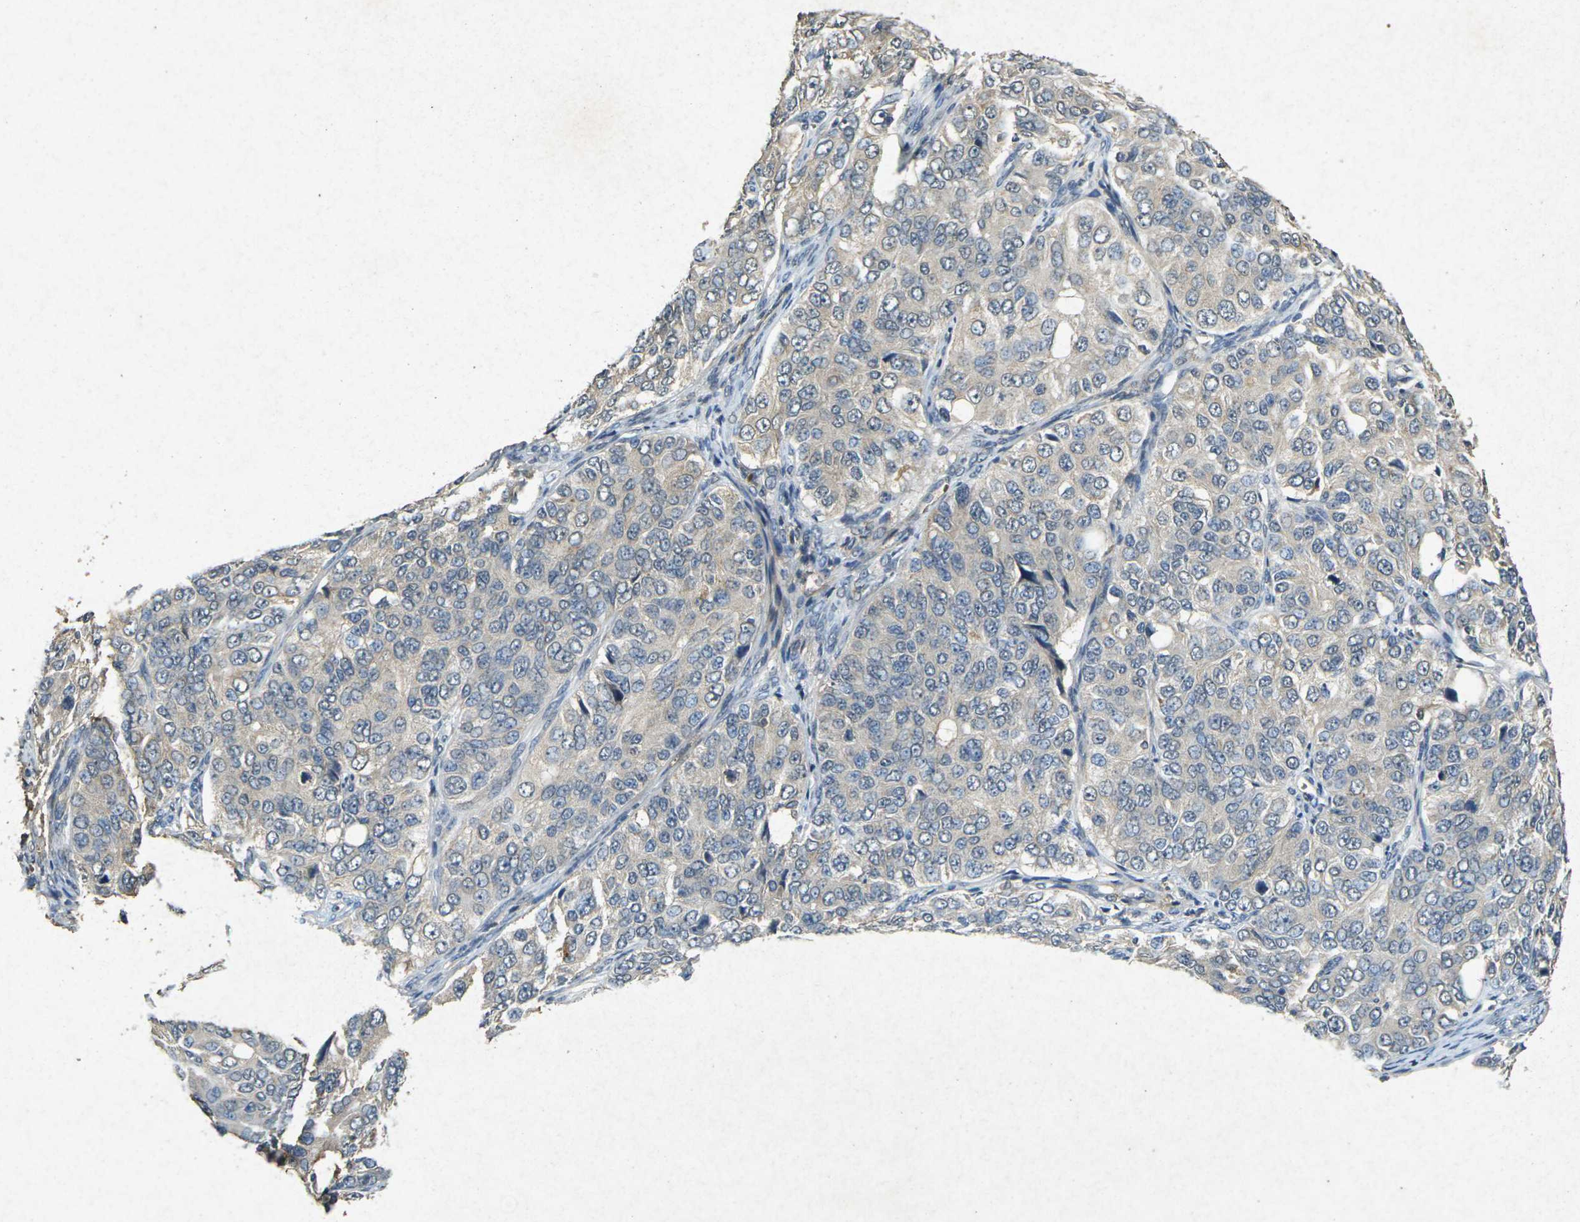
{"staining": {"intensity": "weak", "quantity": ">75%", "location": "cytoplasmic/membranous"}, "tissue": "ovarian cancer", "cell_type": "Tumor cells", "image_type": "cancer", "snomed": [{"axis": "morphology", "description": "Carcinoma, endometroid"}, {"axis": "topography", "description": "Ovary"}], "caption": "Endometroid carcinoma (ovarian) stained with a brown dye demonstrates weak cytoplasmic/membranous positive staining in approximately >75% of tumor cells.", "gene": "RGMA", "patient": {"sex": "female", "age": 51}}